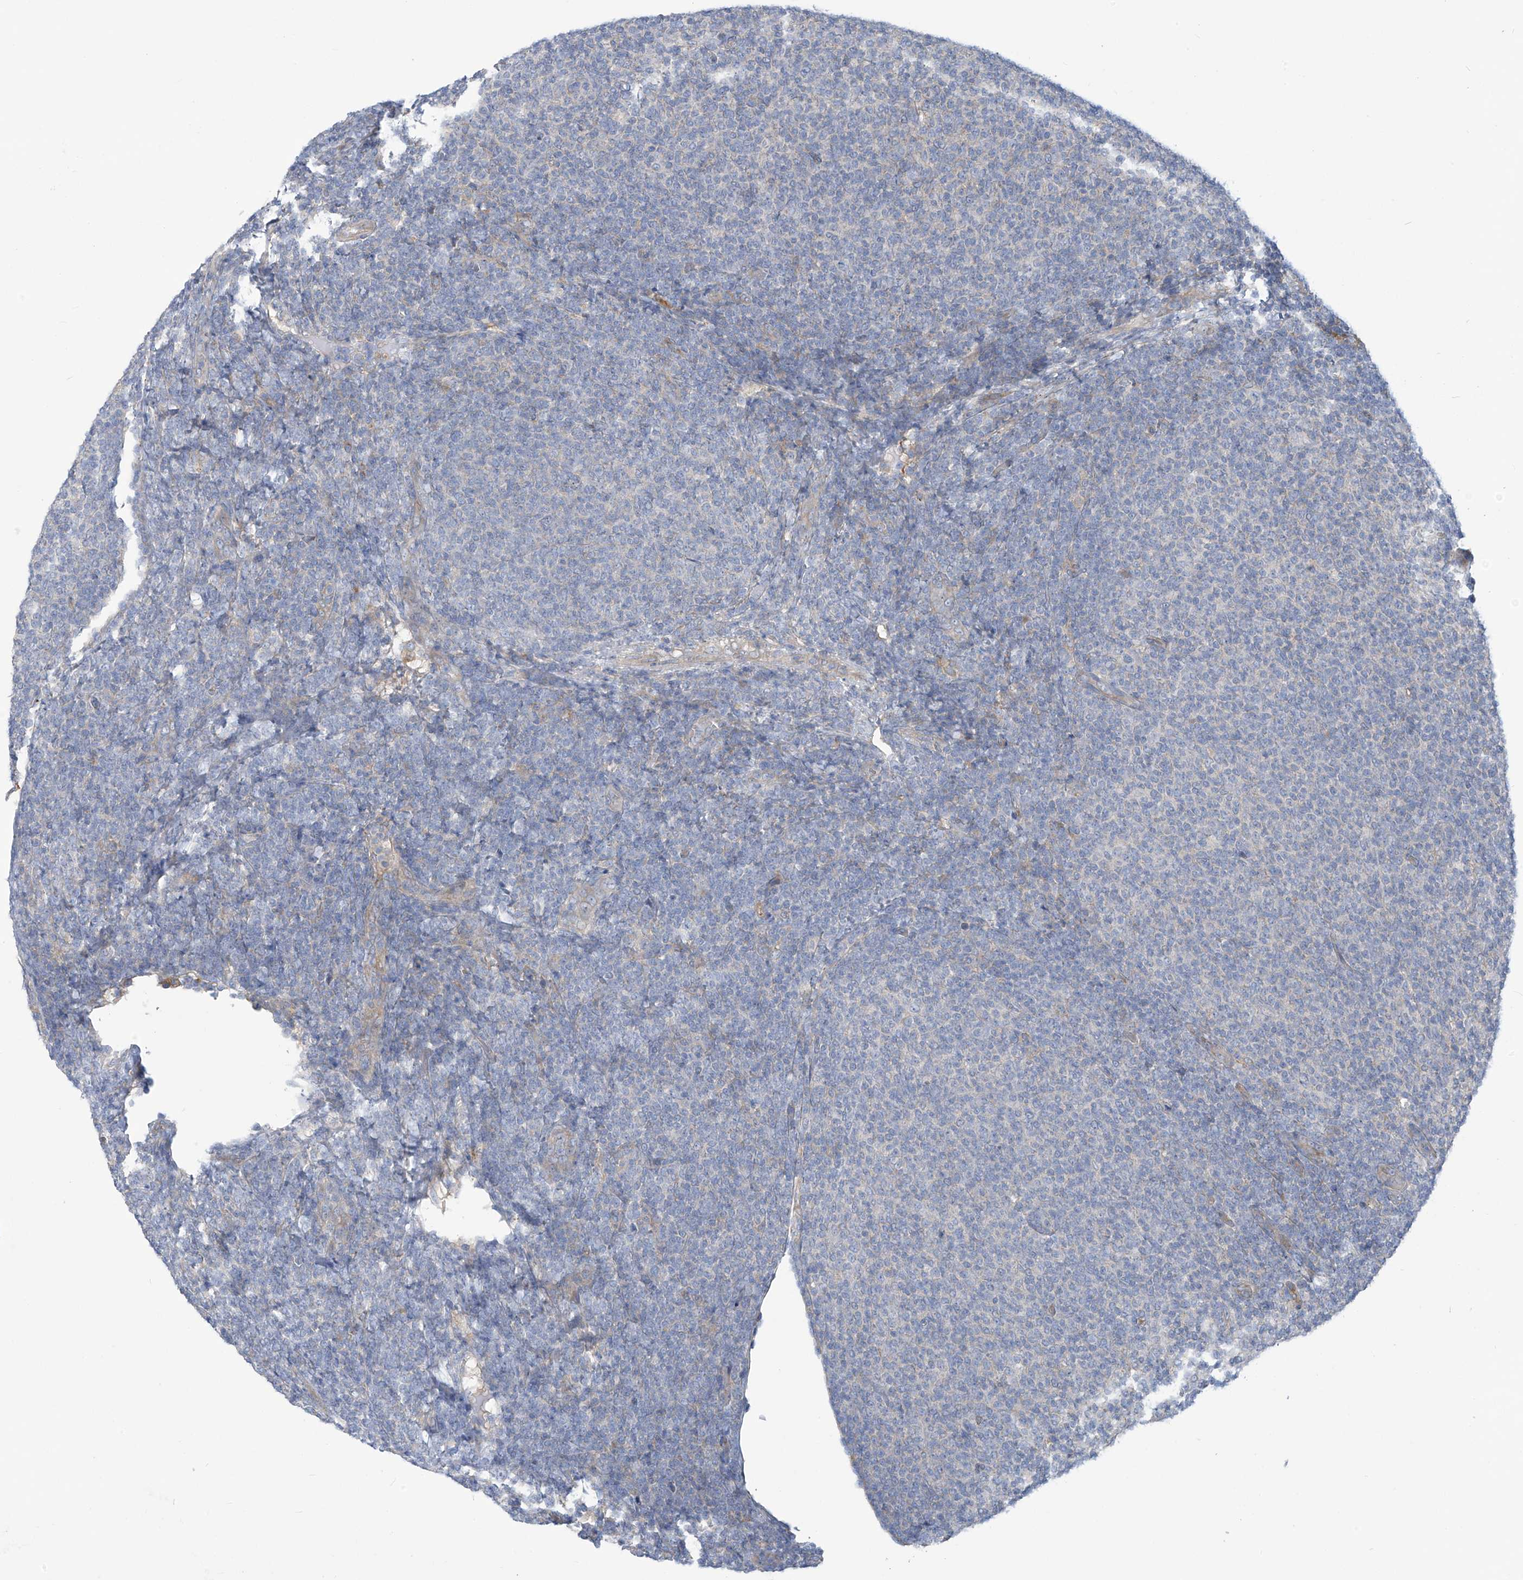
{"staining": {"intensity": "negative", "quantity": "none", "location": "none"}, "tissue": "lymphoma", "cell_type": "Tumor cells", "image_type": "cancer", "snomed": [{"axis": "morphology", "description": "Malignant lymphoma, non-Hodgkin's type, Low grade"}, {"axis": "topography", "description": "Lymph node"}], "caption": "DAB immunohistochemical staining of human lymphoma demonstrates no significant expression in tumor cells.", "gene": "ADAT2", "patient": {"sex": "male", "age": 66}}